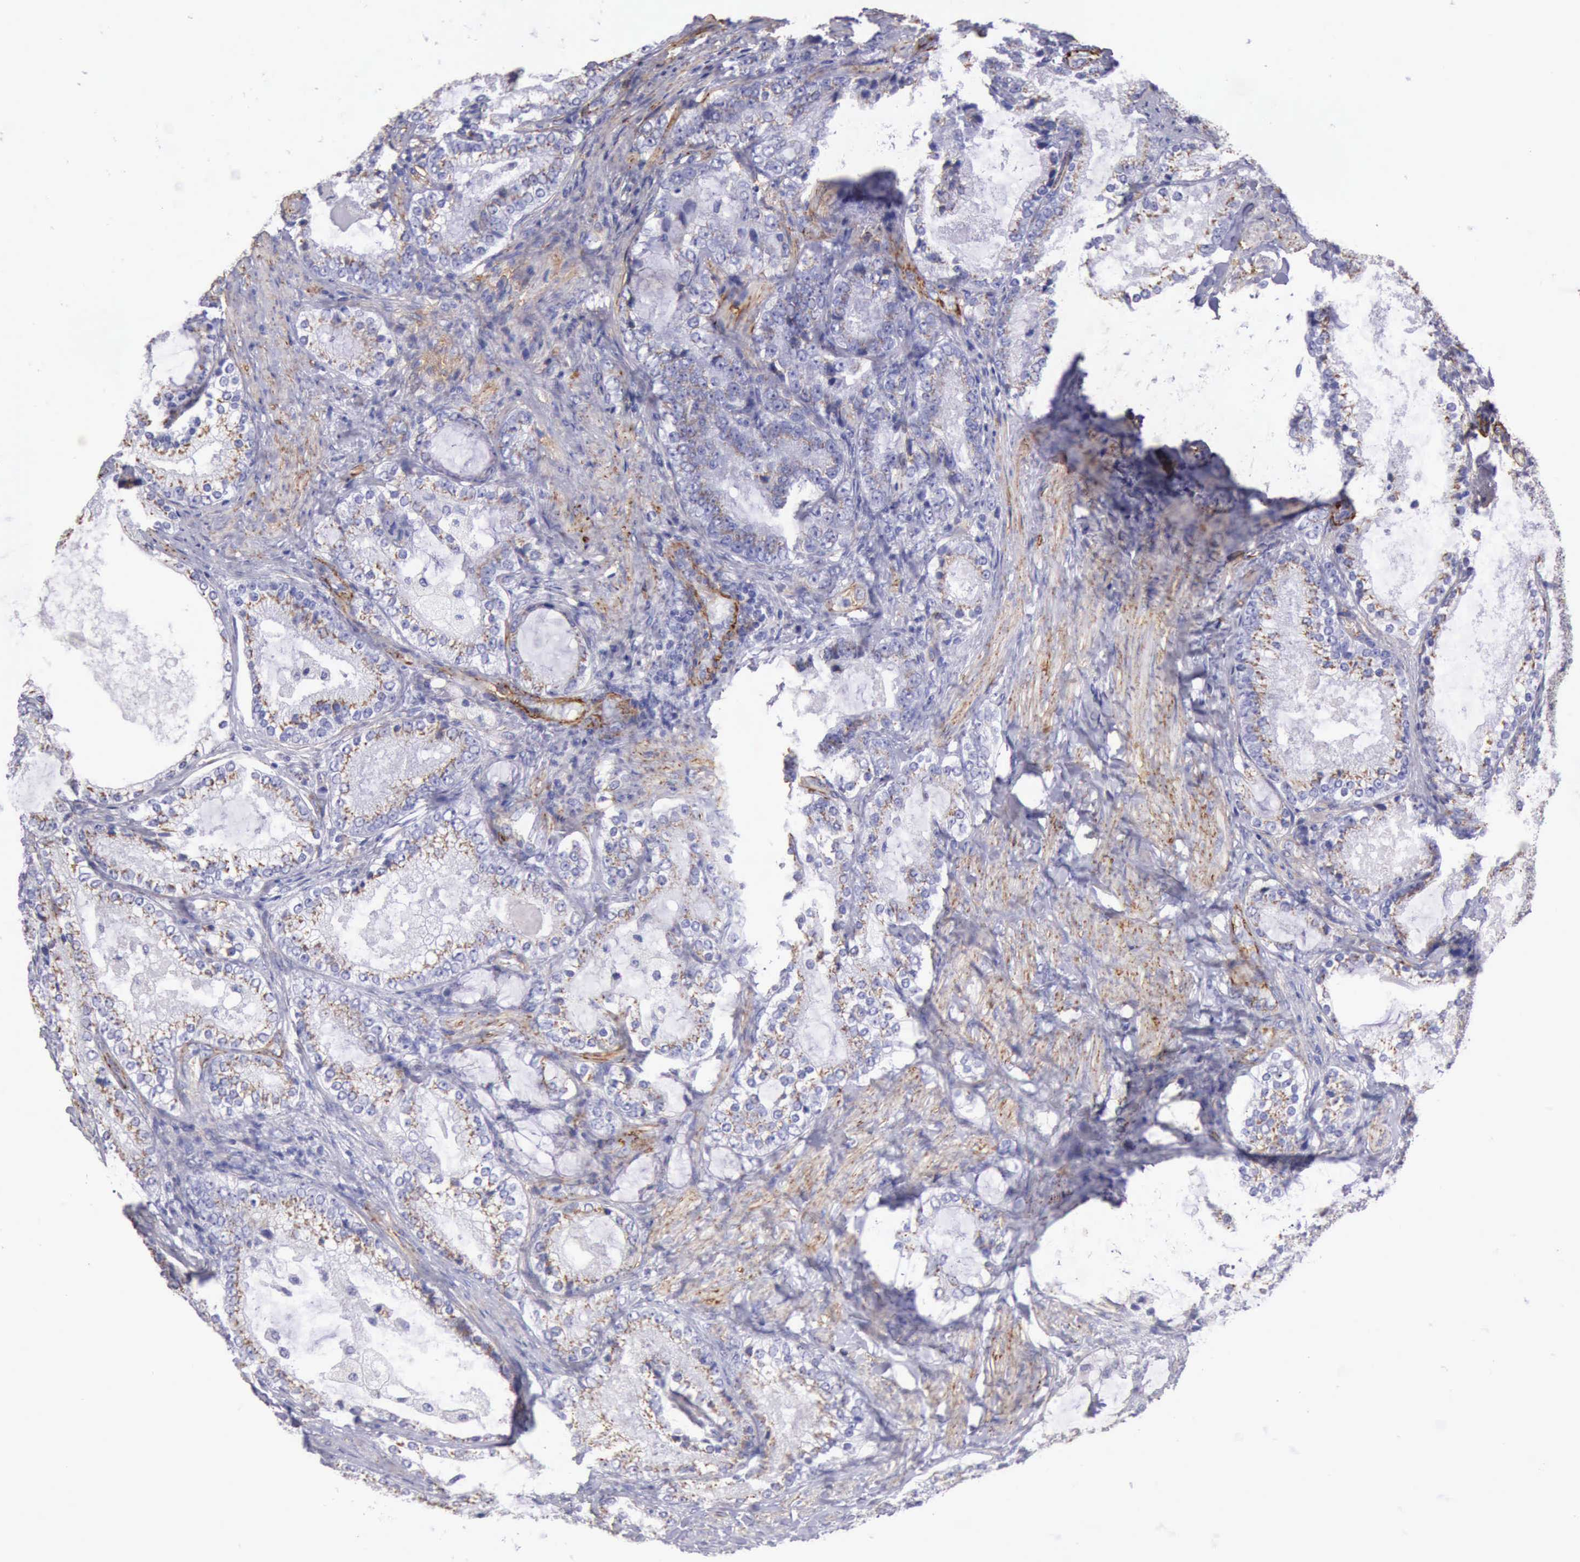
{"staining": {"intensity": "moderate", "quantity": ">75%", "location": "cytoplasmic/membranous"}, "tissue": "prostate cancer", "cell_type": "Tumor cells", "image_type": "cancer", "snomed": [{"axis": "morphology", "description": "Adenocarcinoma, High grade"}, {"axis": "topography", "description": "Prostate"}], "caption": "This photomicrograph reveals IHC staining of human prostate cancer (adenocarcinoma (high-grade)), with medium moderate cytoplasmic/membranous staining in about >75% of tumor cells.", "gene": "AOC3", "patient": {"sex": "male", "age": 63}}